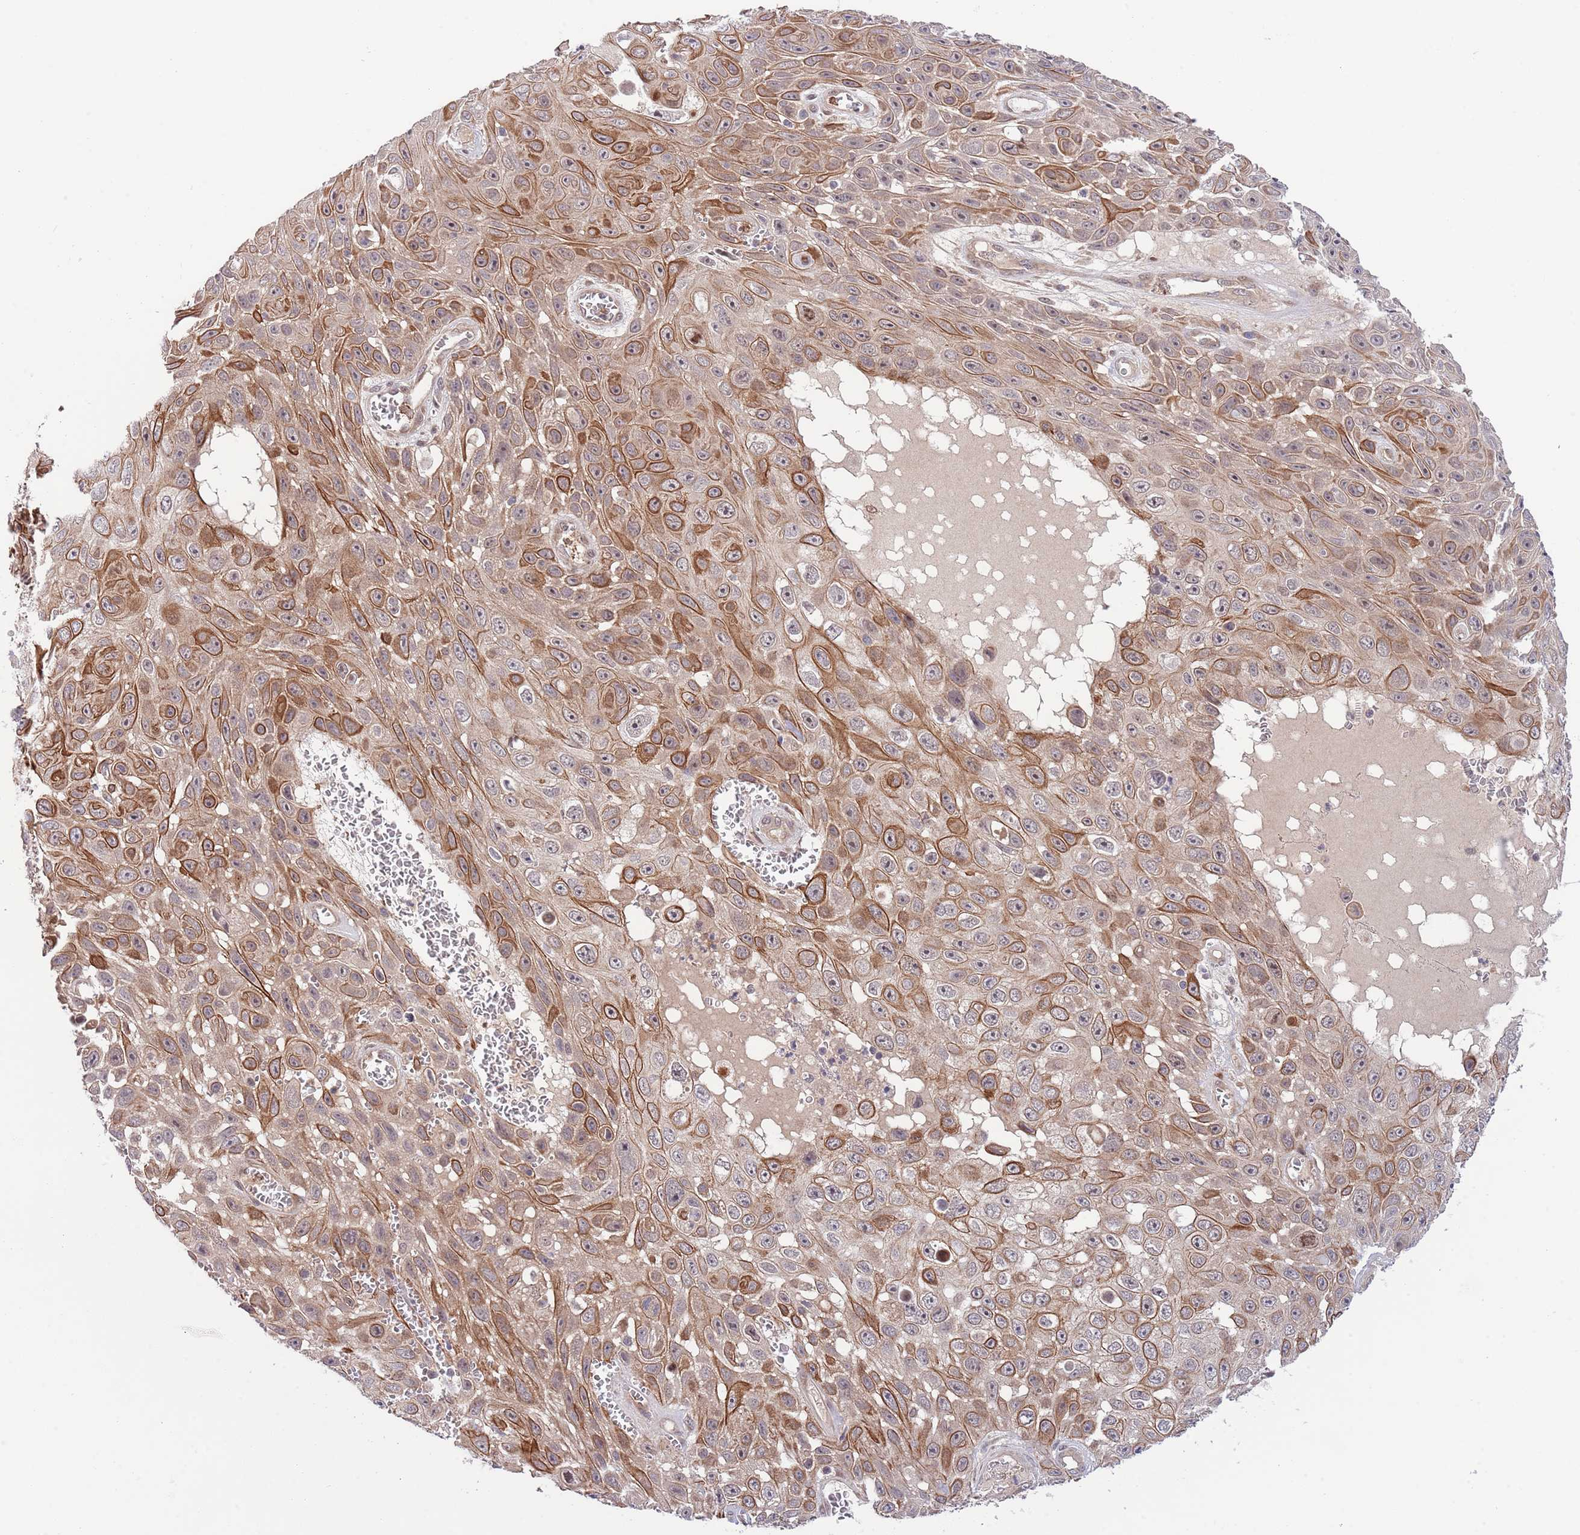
{"staining": {"intensity": "moderate", "quantity": "25%-75%", "location": "cytoplasmic/membranous"}, "tissue": "skin cancer", "cell_type": "Tumor cells", "image_type": "cancer", "snomed": [{"axis": "morphology", "description": "Squamous cell carcinoma, NOS"}, {"axis": "topography", "description": "Skin"}], "caption": "This is a micrograph of immunohistochemistry (IHC) staining of skin squamous cell carcinoma, which shows moderate expression in the cytoplasmic/membranous of tumor cells.", "gene": "PRR16", "patient": {"sex": "male", "age": 82}}